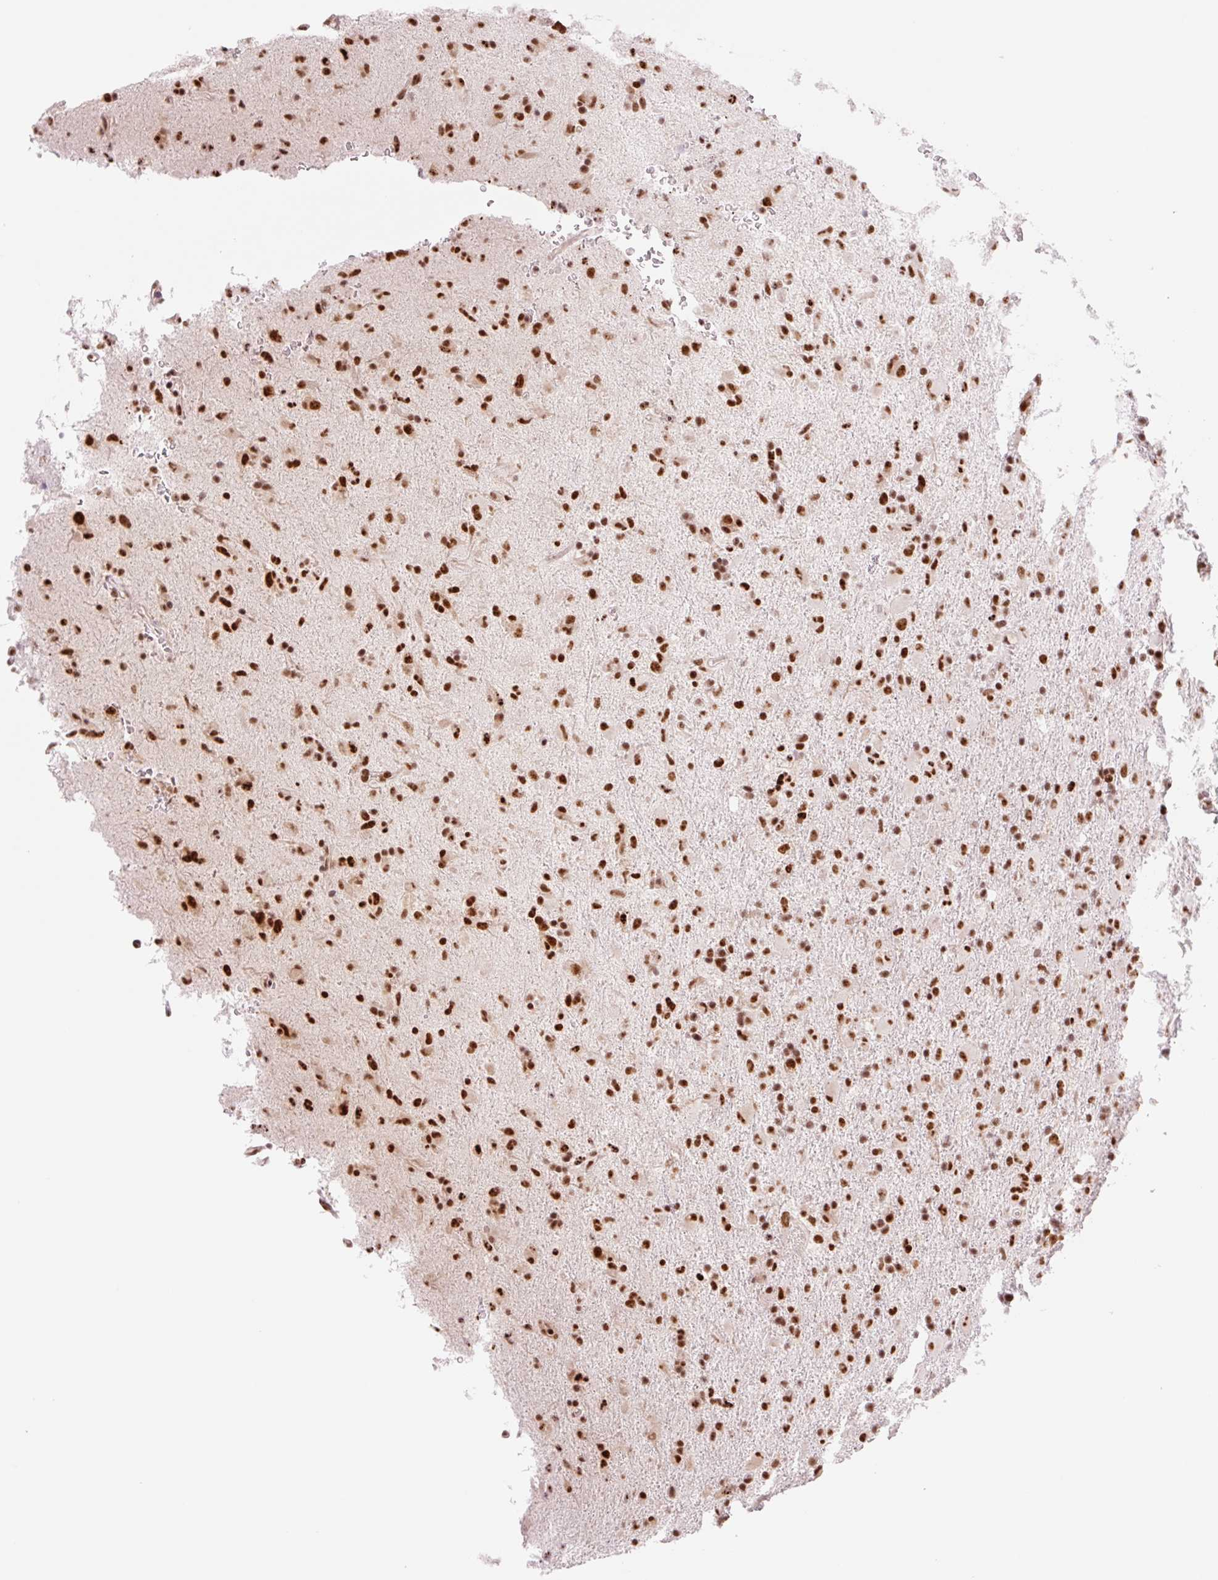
{"staining": {"intensity": "strong", "quantity": ">75%", "location": "nuclear"}, "tissue": "glioma", "cell_type": "Tumor cells", "image_type": "cancer", "snomed": [{"axis": "morphology", "description": "Glioma, malignant, Low grade"}, {"axis": "topography", "description": "Brain"}], "caption": "This micrograph shows malignant glioma (low-grade) stained with IHC to label a protein in brown. The nuclear of tumor cells show strong positivity for the protein. Nuclei are counter-stained blue.", "gene": "PRDM11", "patient": {"sex": "male", "age": 65}}